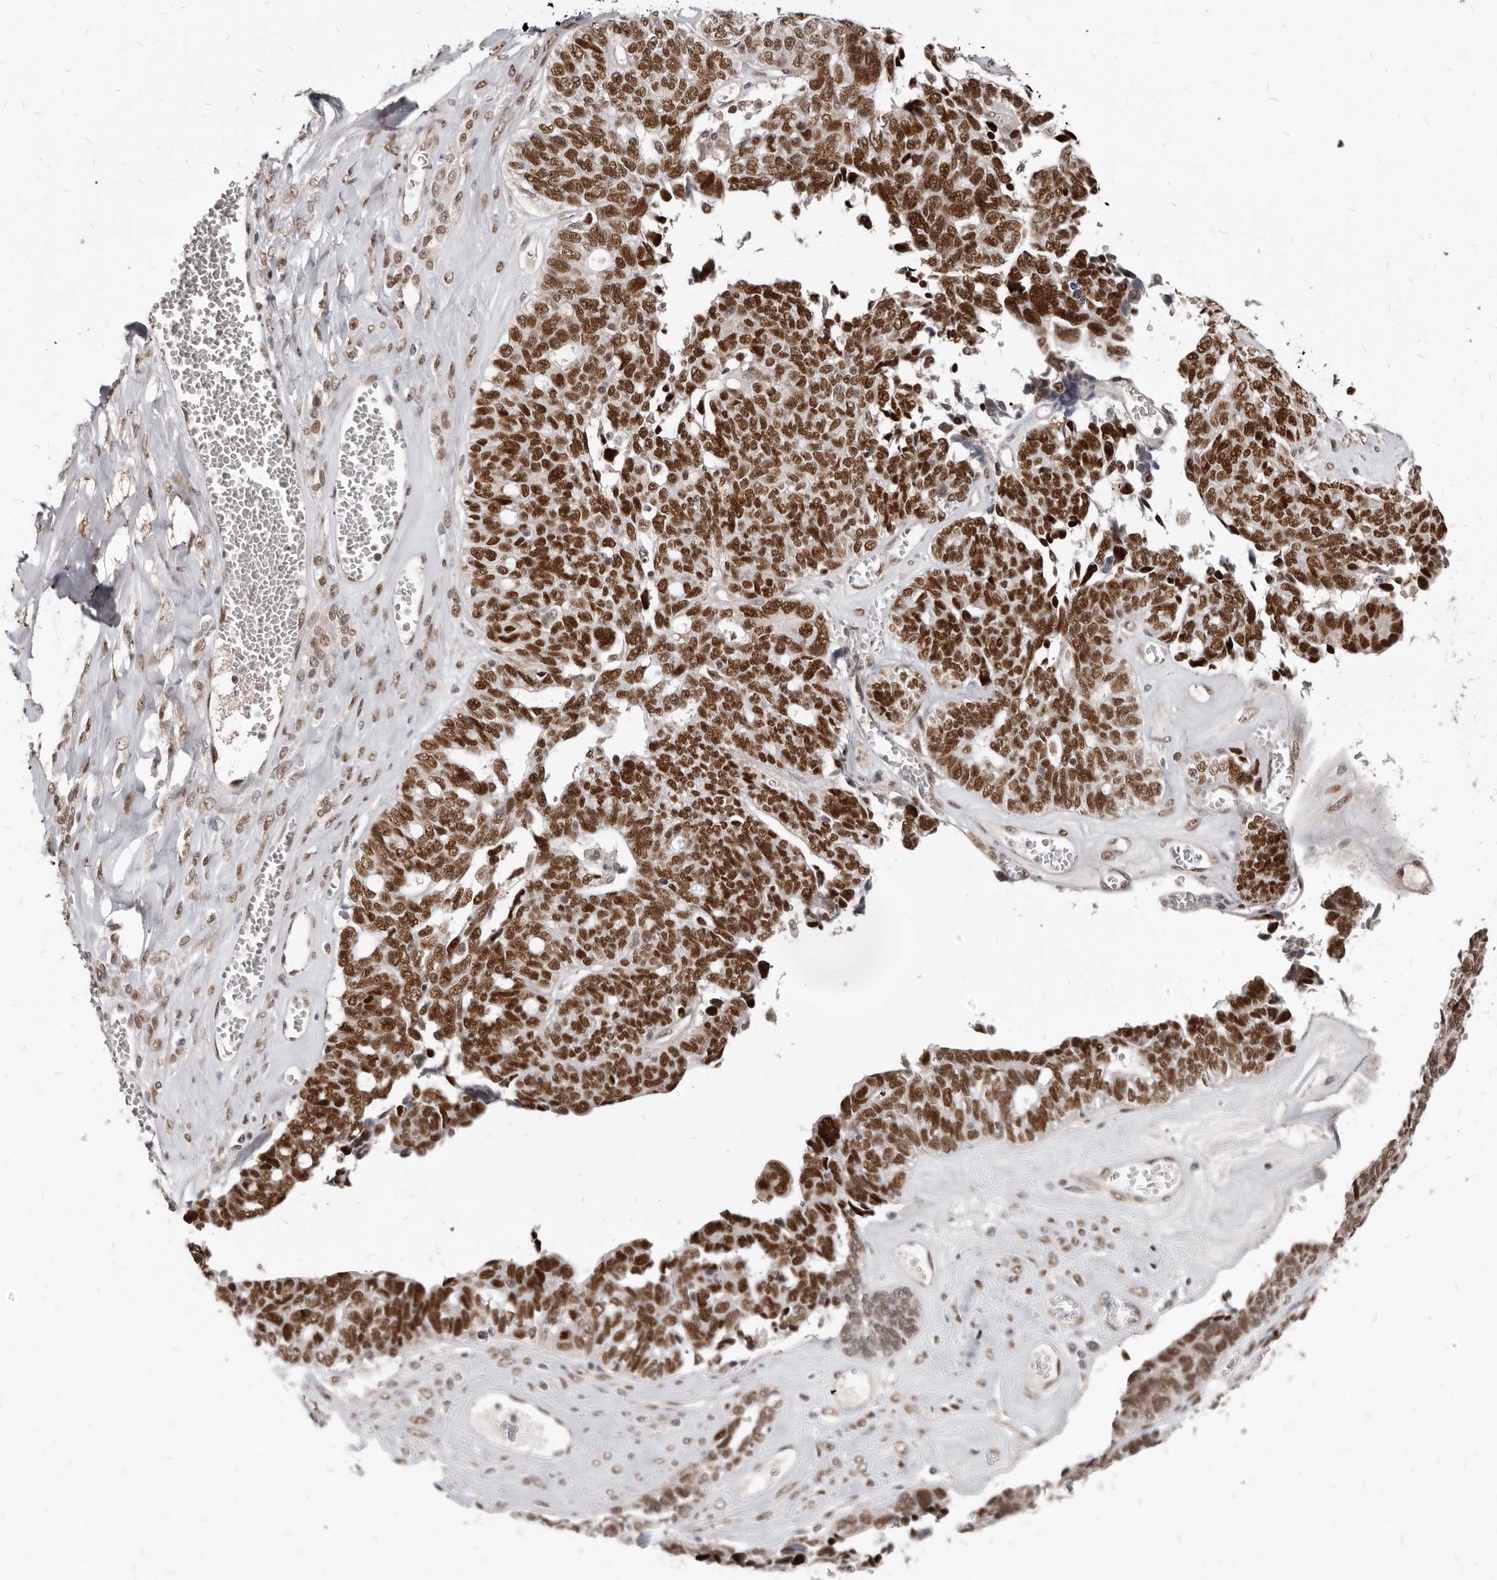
{"staining": {"intensity": "strong", "quantity": ">75%", "location": "nuclear"}, "tissue": "ovarian cancer", "cell_type": "Tumor cells", "image_type": "cancer", "snomed": [{"axis": "morphology", "description": "Cystadenocarcinoma, serous, NOS"}, {"axis": "topography", "description": "Ovary"}], "caption": "The histopathology image displays immunohistochemical staining of ovarian serous cystadenocarcinoma. There is strong nuclear expression is present in approximately >75% of tumor cells.", "gene": "ATF5", "patient": {"sex": "female", "age": 79}}